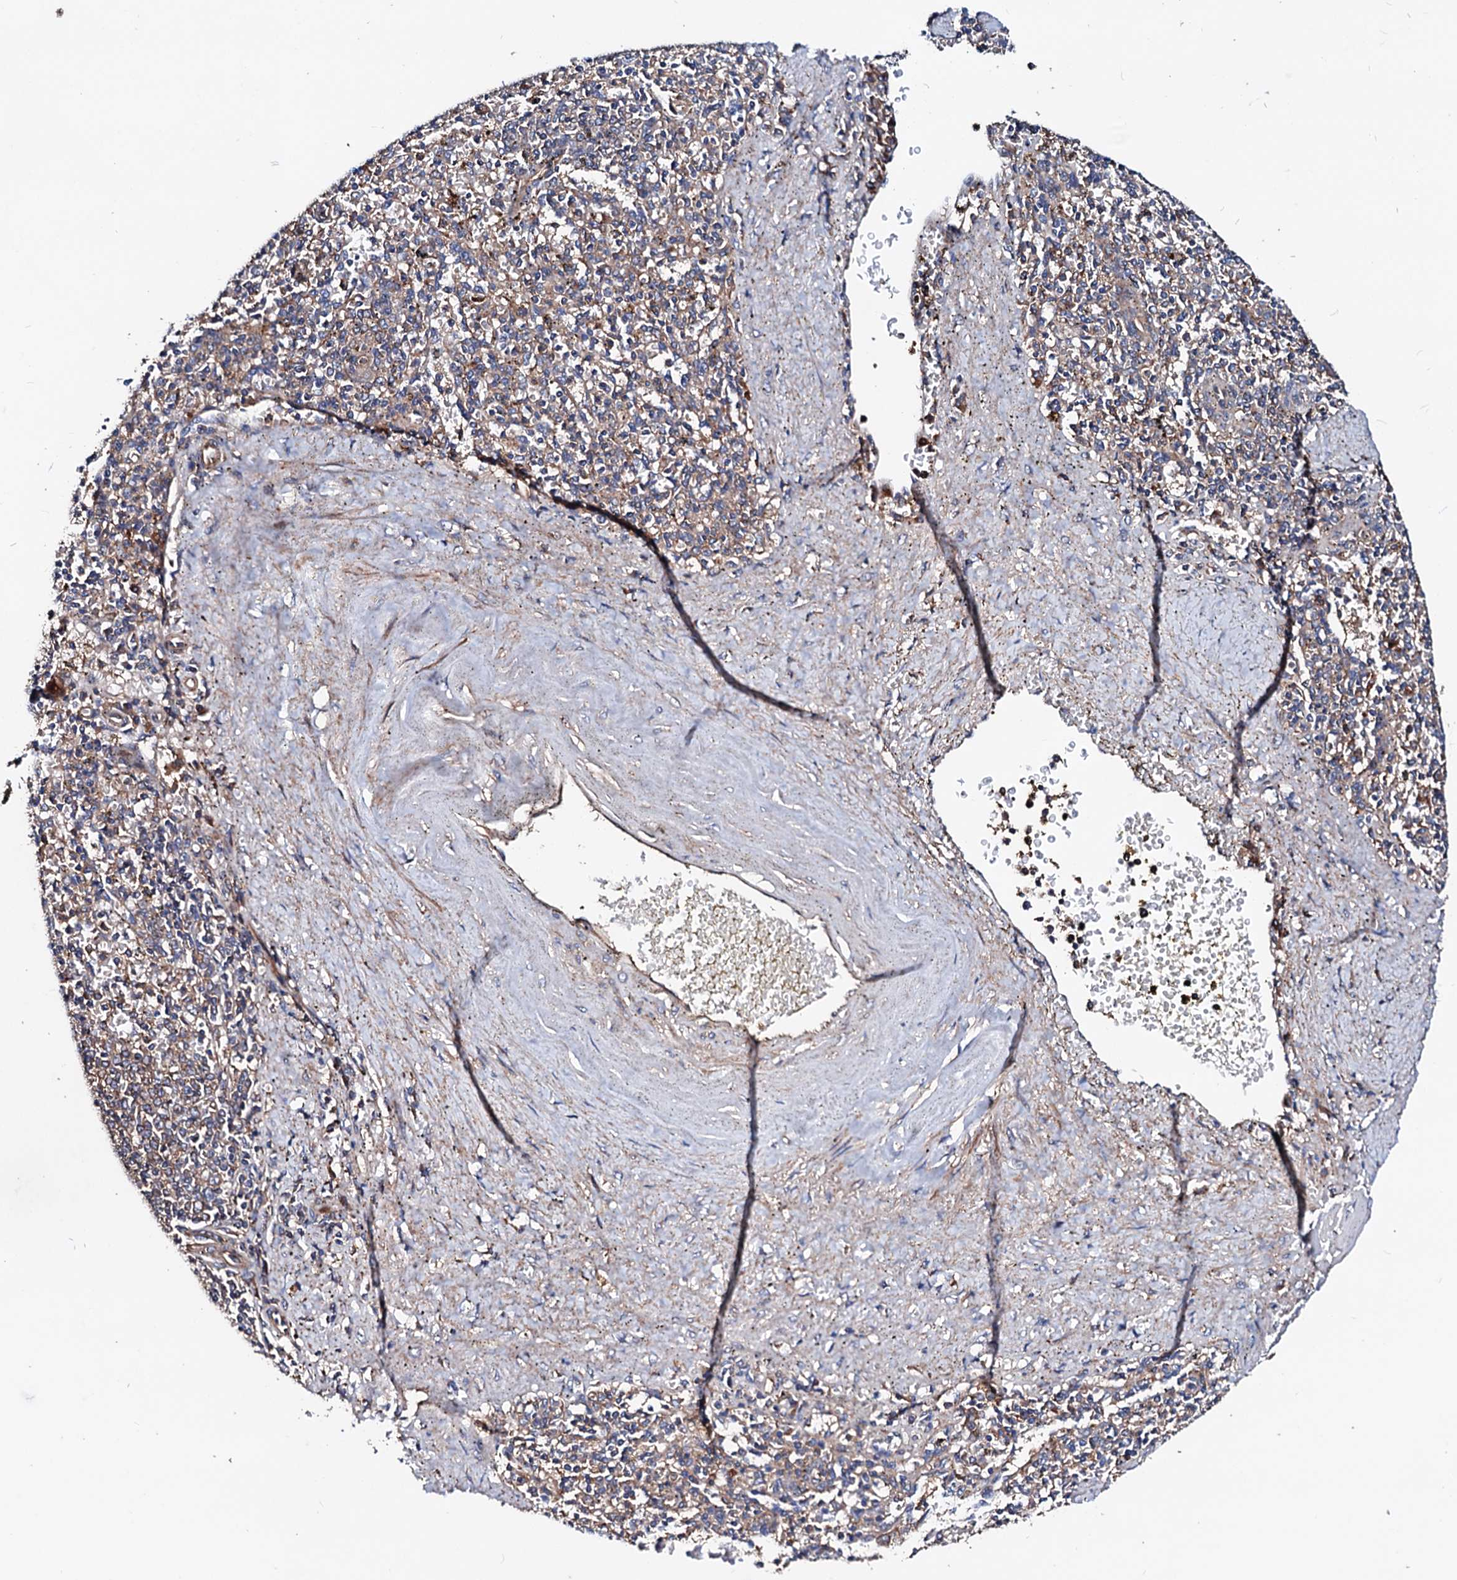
{"staining": {"intensity": "weak", "quantity": "25%-75%", "location": "cytoplasmic/membranous"}, "tissue": "spleen", "cell_type": "Cells in red pulp", "image_type": "normal", "snomed": [{"axis": "morphology", "description": "Normal tissue, NOS"}, {"axis": "topography", "description": "Spleen"}], "caption": "IHC photomicrograph of unremarkable spleen stained for a protein (brown), which exhibits low levels of weak cytoplasmic/membranous positivity in about 25%-75% of cells in red pulp.", "gene": "TBCEL", "patient": {"sex": "male", "age": 72}}